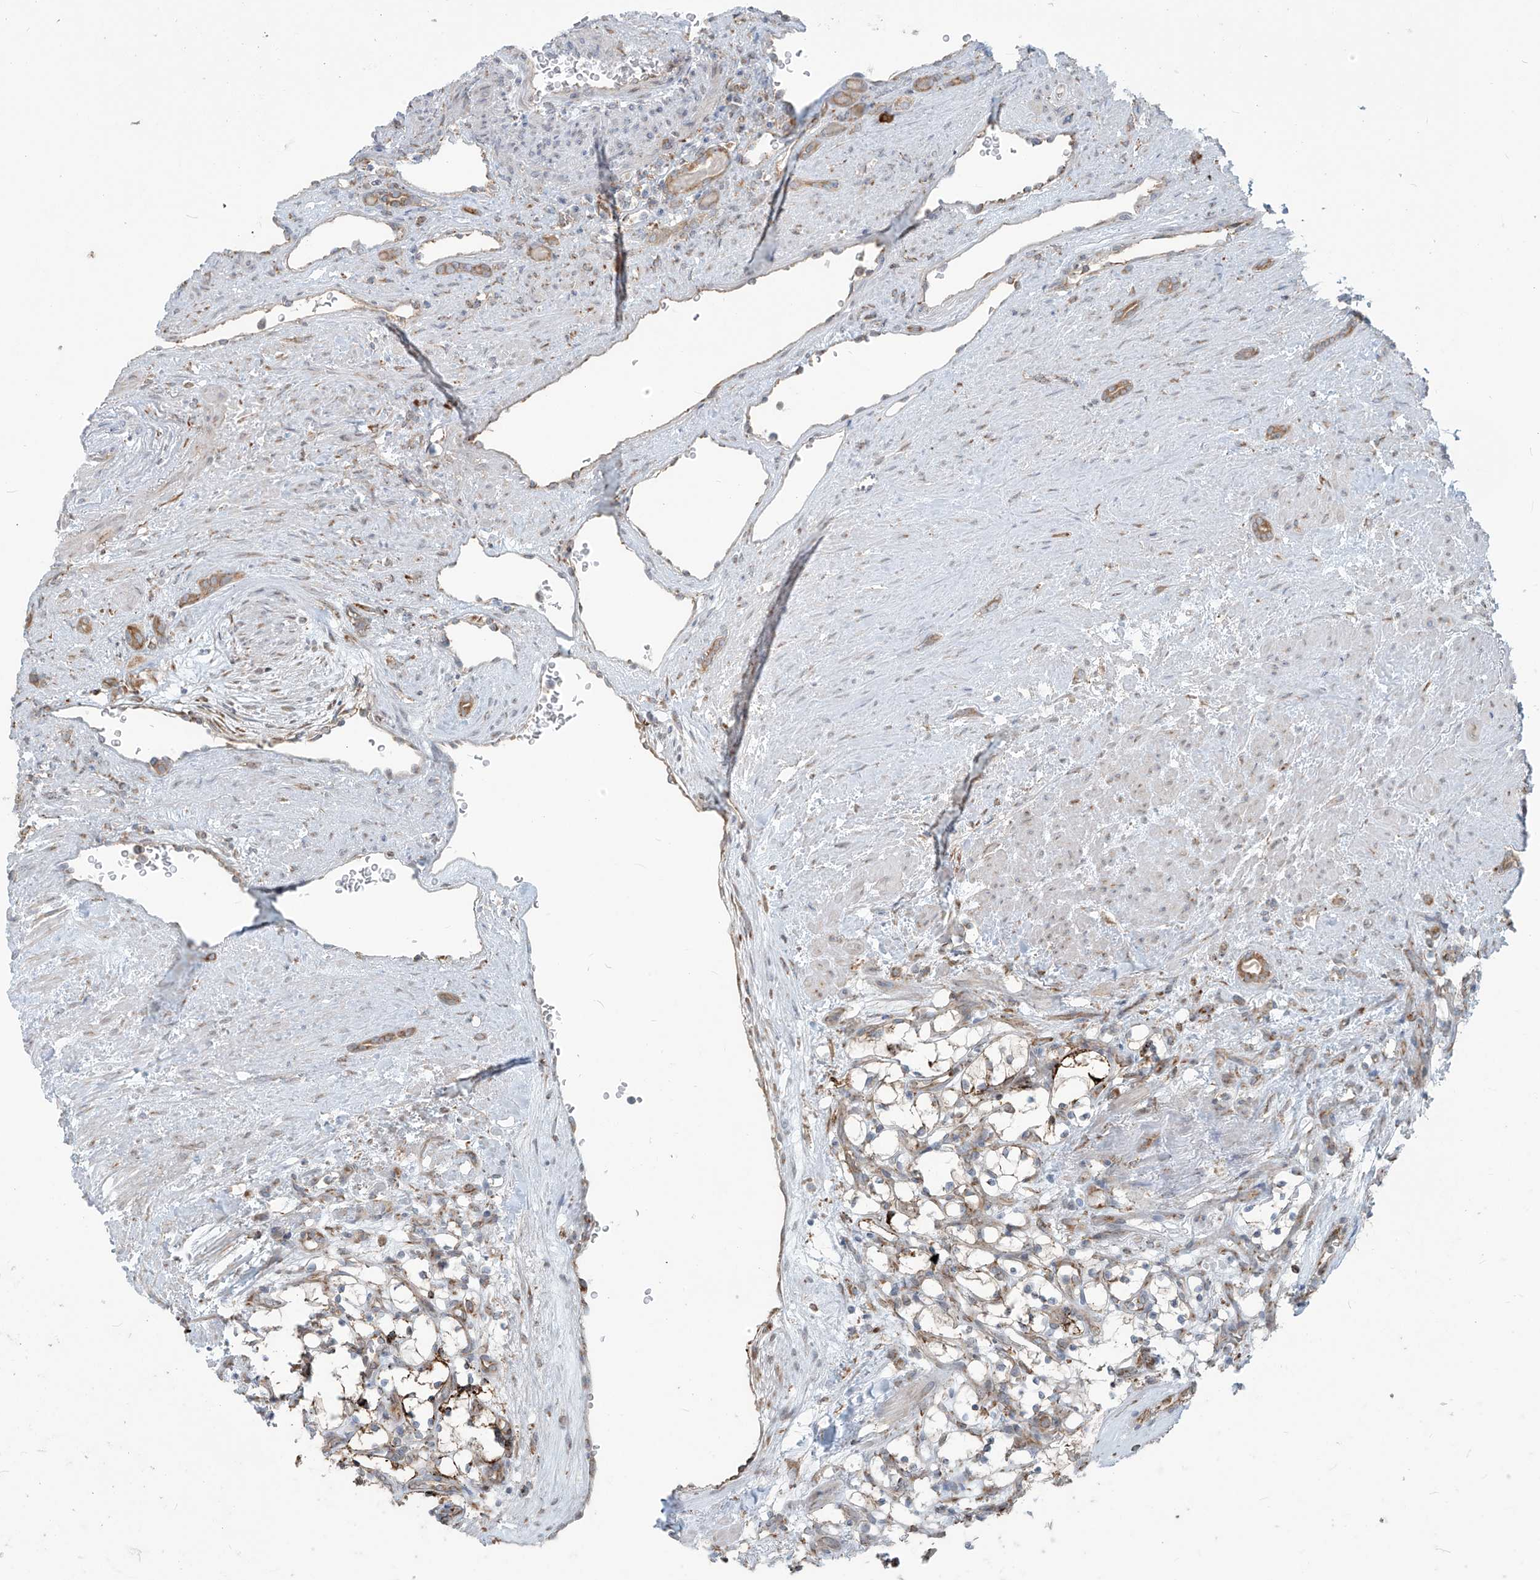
{"staining": {"intensity": "weak", "quantity": "<25%", "location": "cytoplasmic/membranous"}, "tissue": "renal cancer", "cell_type": "Tumor cells", "image_type": "cancer", "snomed": [{"axis": "morphology", "description": "Adenocarcinoma, NOS"}, {"axis": "topography", "description": "Kidney"}], "caption": "Tumor cells show no significant staining in adenocarcinoma (renal).", "gene": "KATNIP", "patient": {"sex": "female", "age": 69}}